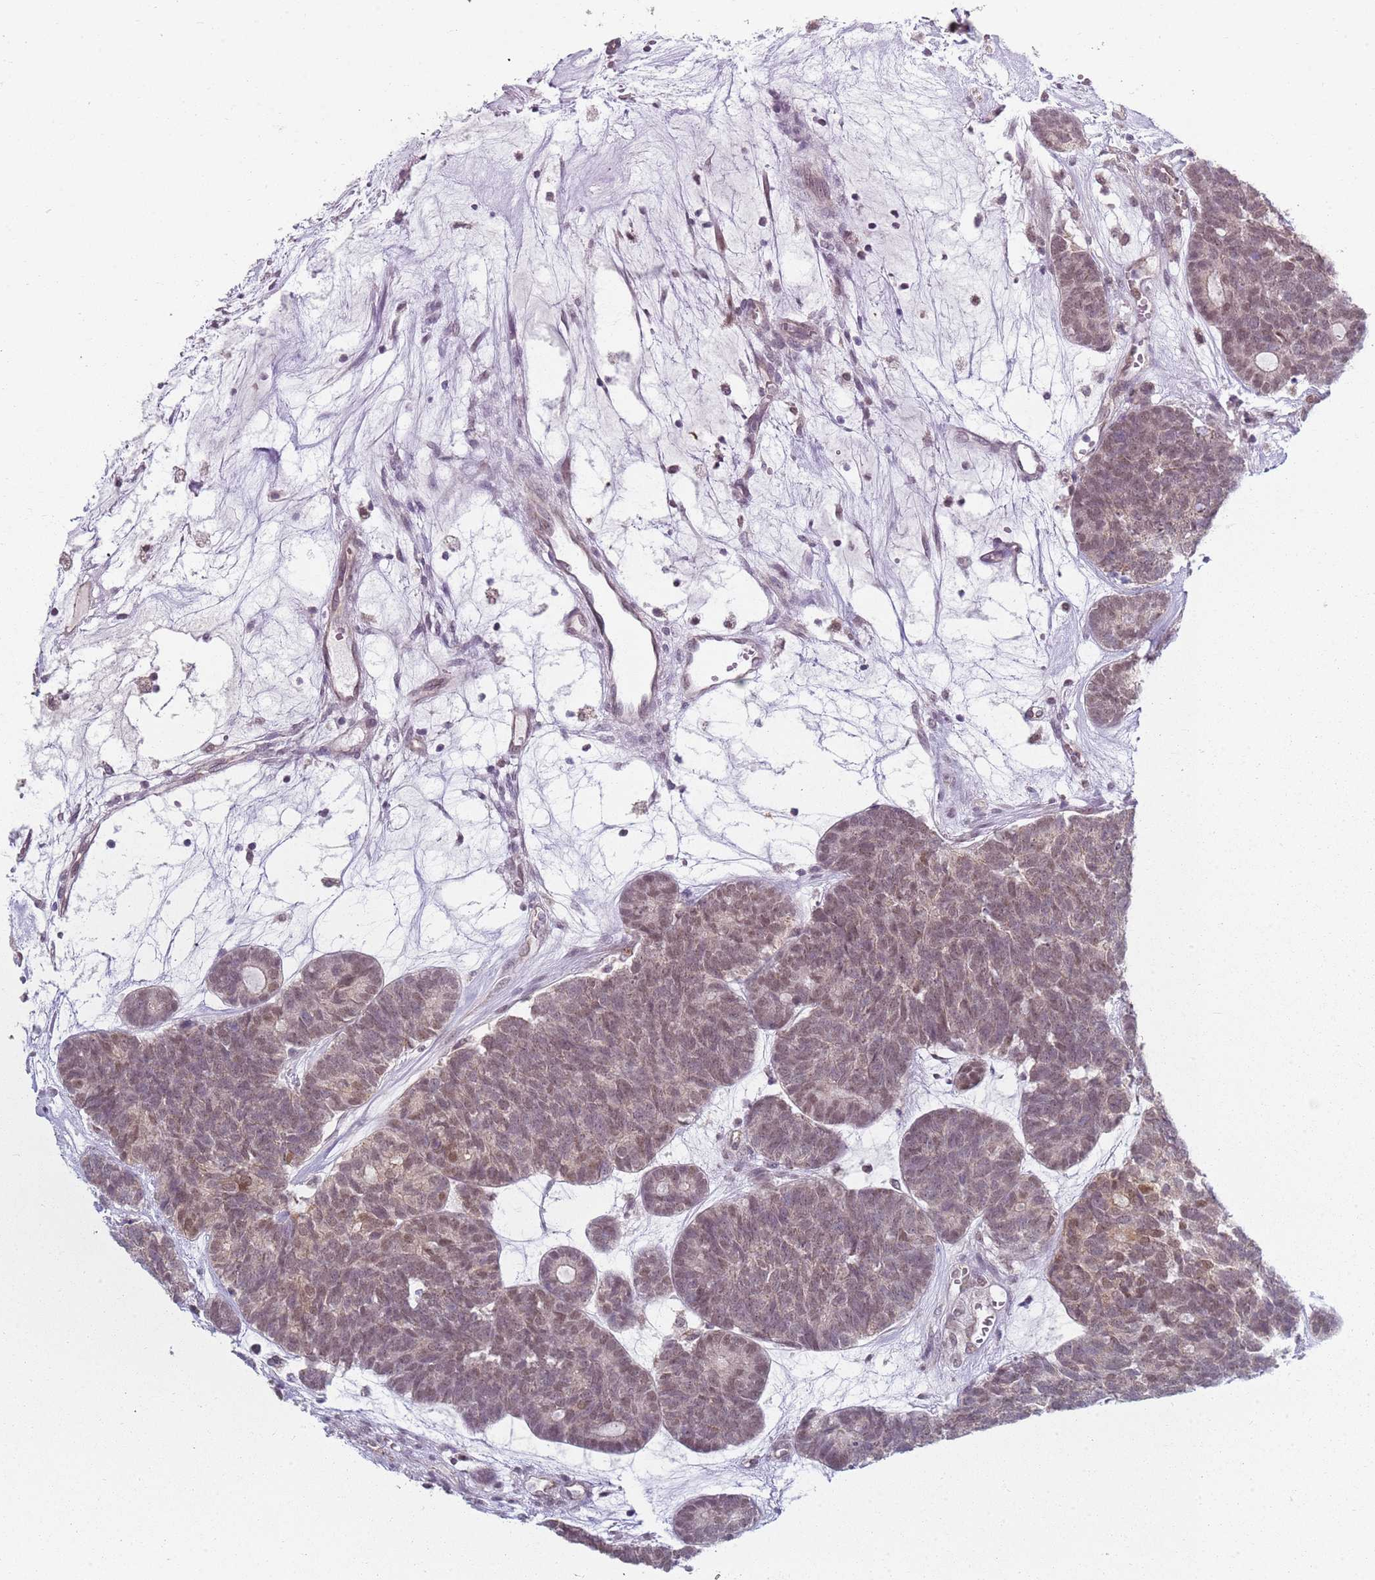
{"staining": {"intensity": "weak", "quantity": ">75%", "location": "nuclear"}, "tissue": "head and neck cancer", "cell_type": "Tumor cells", "image_type": "cancer", "snomed": [{"axis": "morphology", "description": "Adenocarcinoma, NOS"}, {"axis": "topography", "description": "Head-Neck"}], "caption": "The image demonstrates a brown stain indicating the presence of a protein in the nuclear of tumor cells in adenocarcinoma (head and neck).", "gene": "SMARCAL1", "patient": {"sex": "female", "age": 81}}